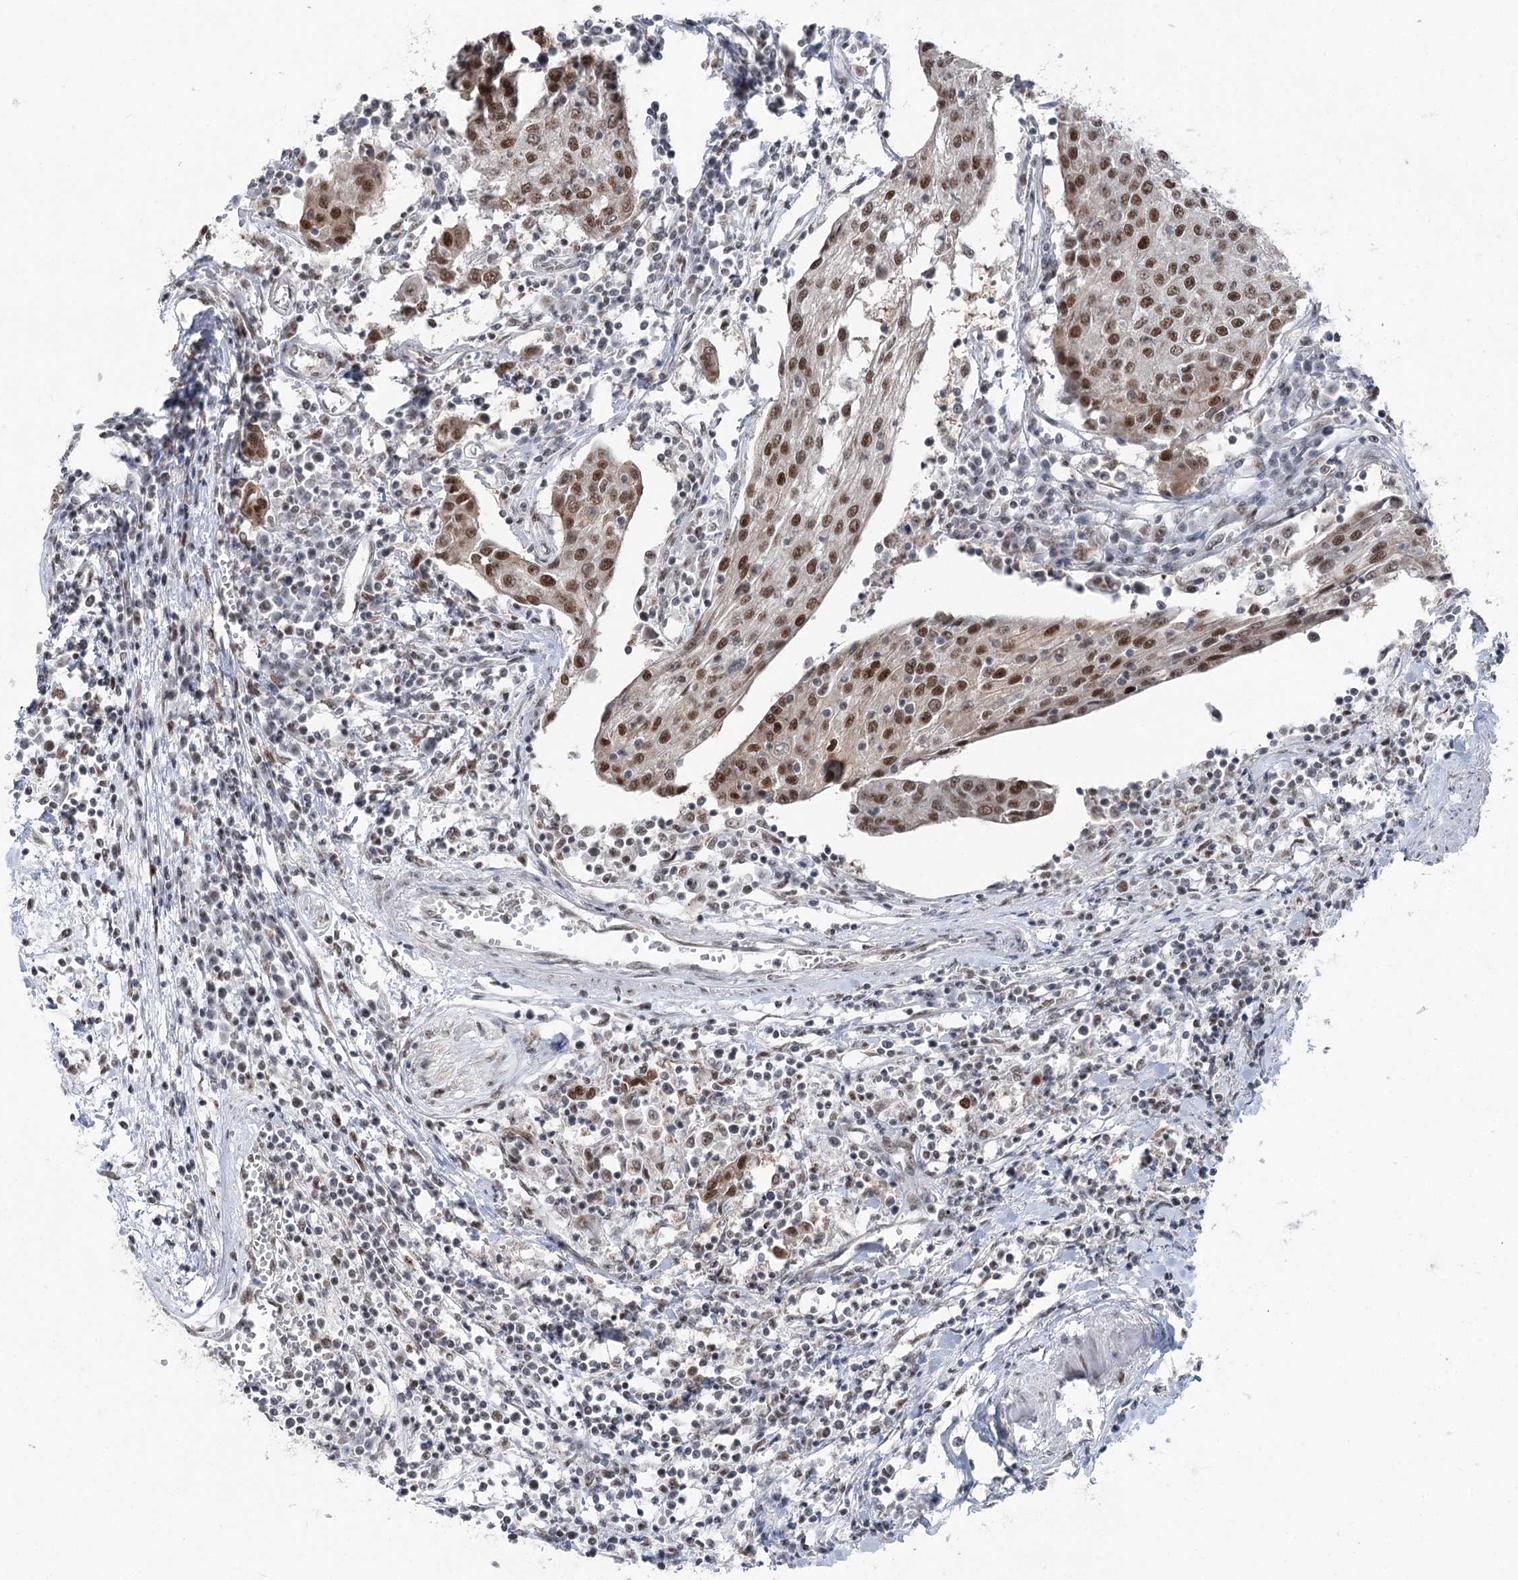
{"staining": {"intensity": "moderate", "quantity": "25%-75%", "location": "nuclear"}, "tissue": "urothelial cancer", "cell_type": "Tumor cells", "image_type": "cancer", "snomed": [{"axis": "morphology", "description": "Urothelial carcinoma, High grade"}, {"axis": "topography", "description": "Urinary bladder"}], "caption": "The micrograph exhibits immunohistochemical staining of urothelial cancer. There is moderate nuclear positivity is appreciated in approximately 25%-75% of tumor cells.", "gene": "ZCCHC8", "patient": {"sex": "female", "age": 85}}